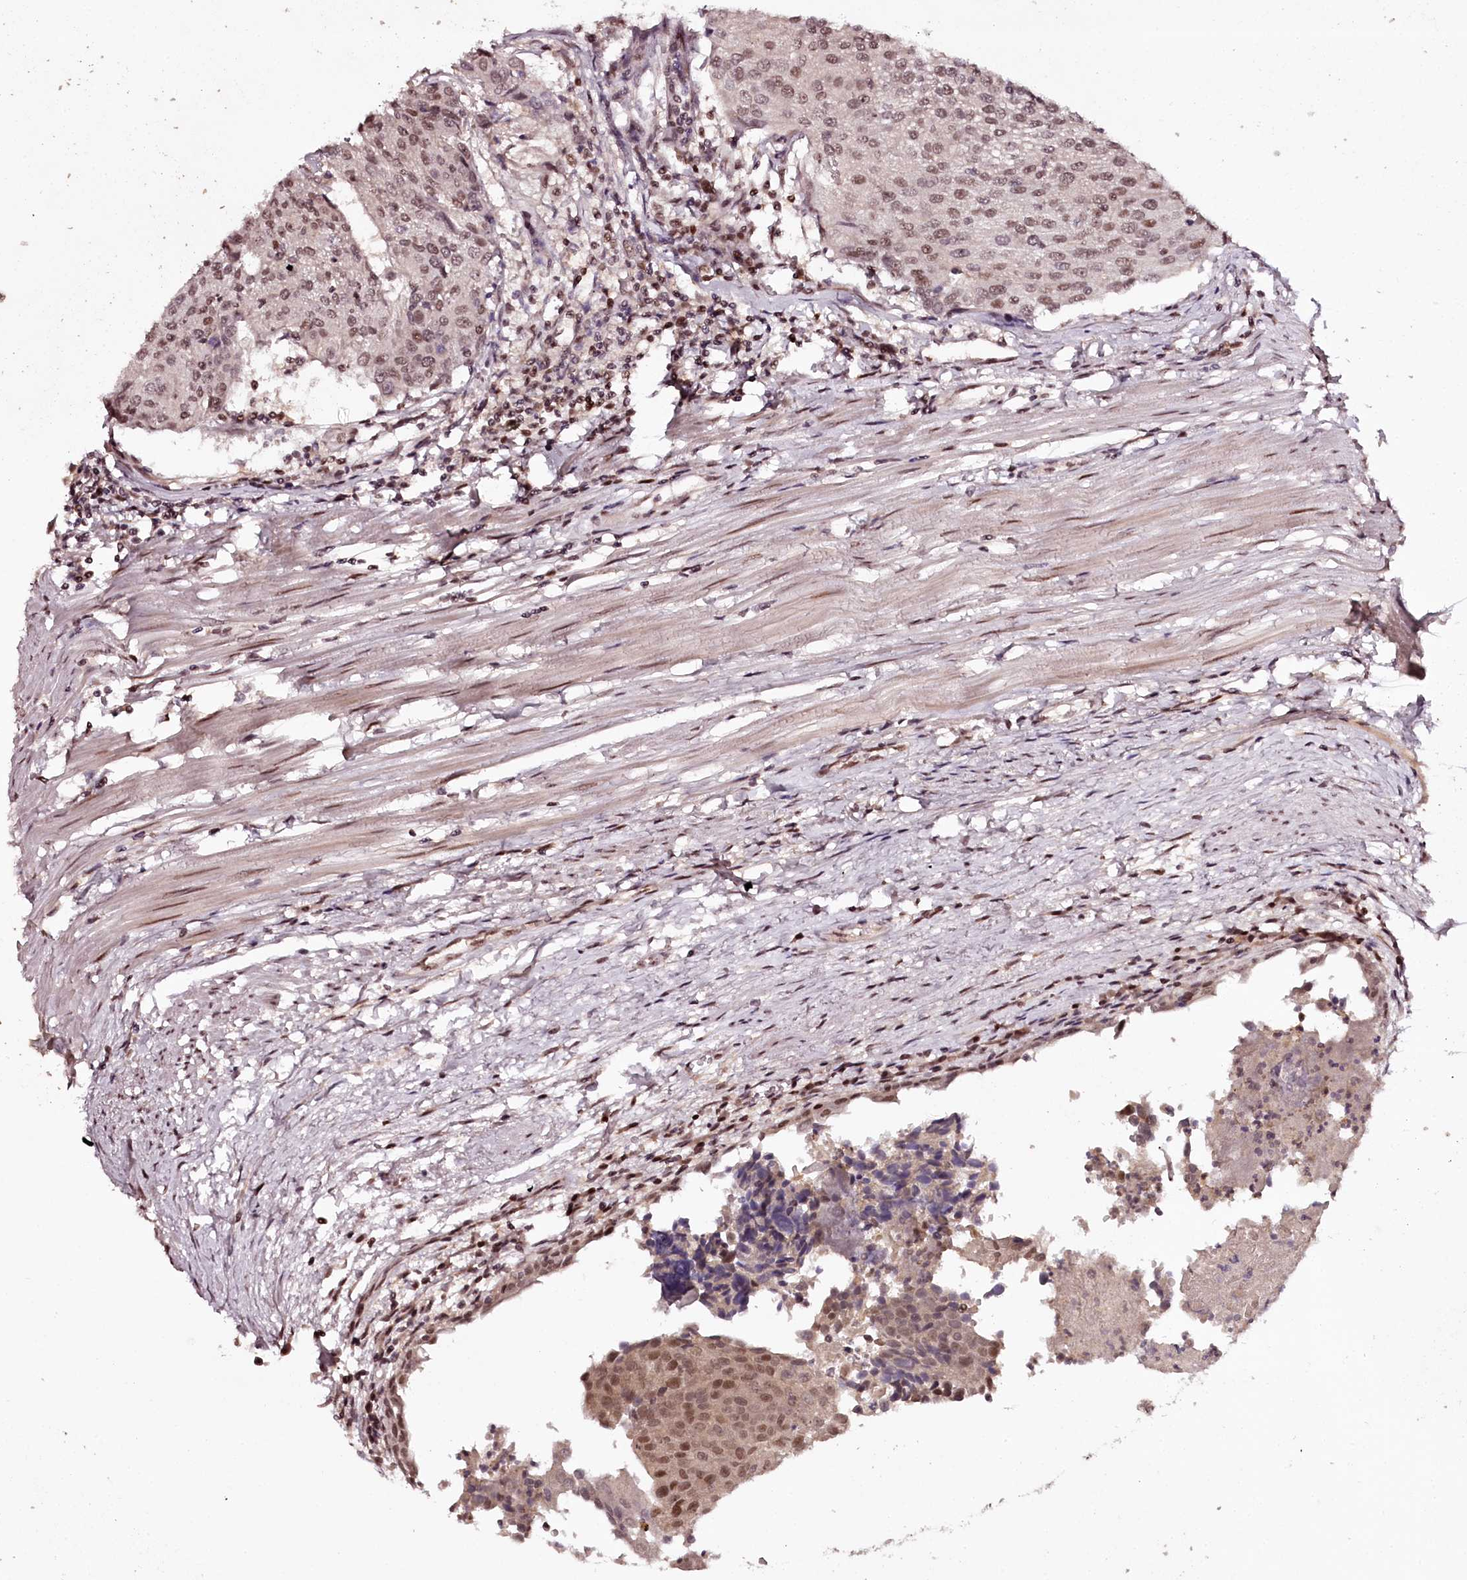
{"staining": {"intensity": "moderate", "quantity": ">75%", "location": "nuclear"}, "tissue": "urothelial cancer", "cell_type": "Tumor cells", "image_type": "cancer", "snomed": [{"axis": "morphology", "description": "Urothelial carcinoma, High grade"}, {"axis": "topography", "description": "Urinary bladder"}], "caption": "Immunohistochemical staining of human urothelial carcinoma (high-grade) exhibits moderate nuclear protein staining in approximately >75% of tumor cells. Nuclei are stained in blue.", "gene": "TTC33", "patient": {"sex": "female", "age": 85}}